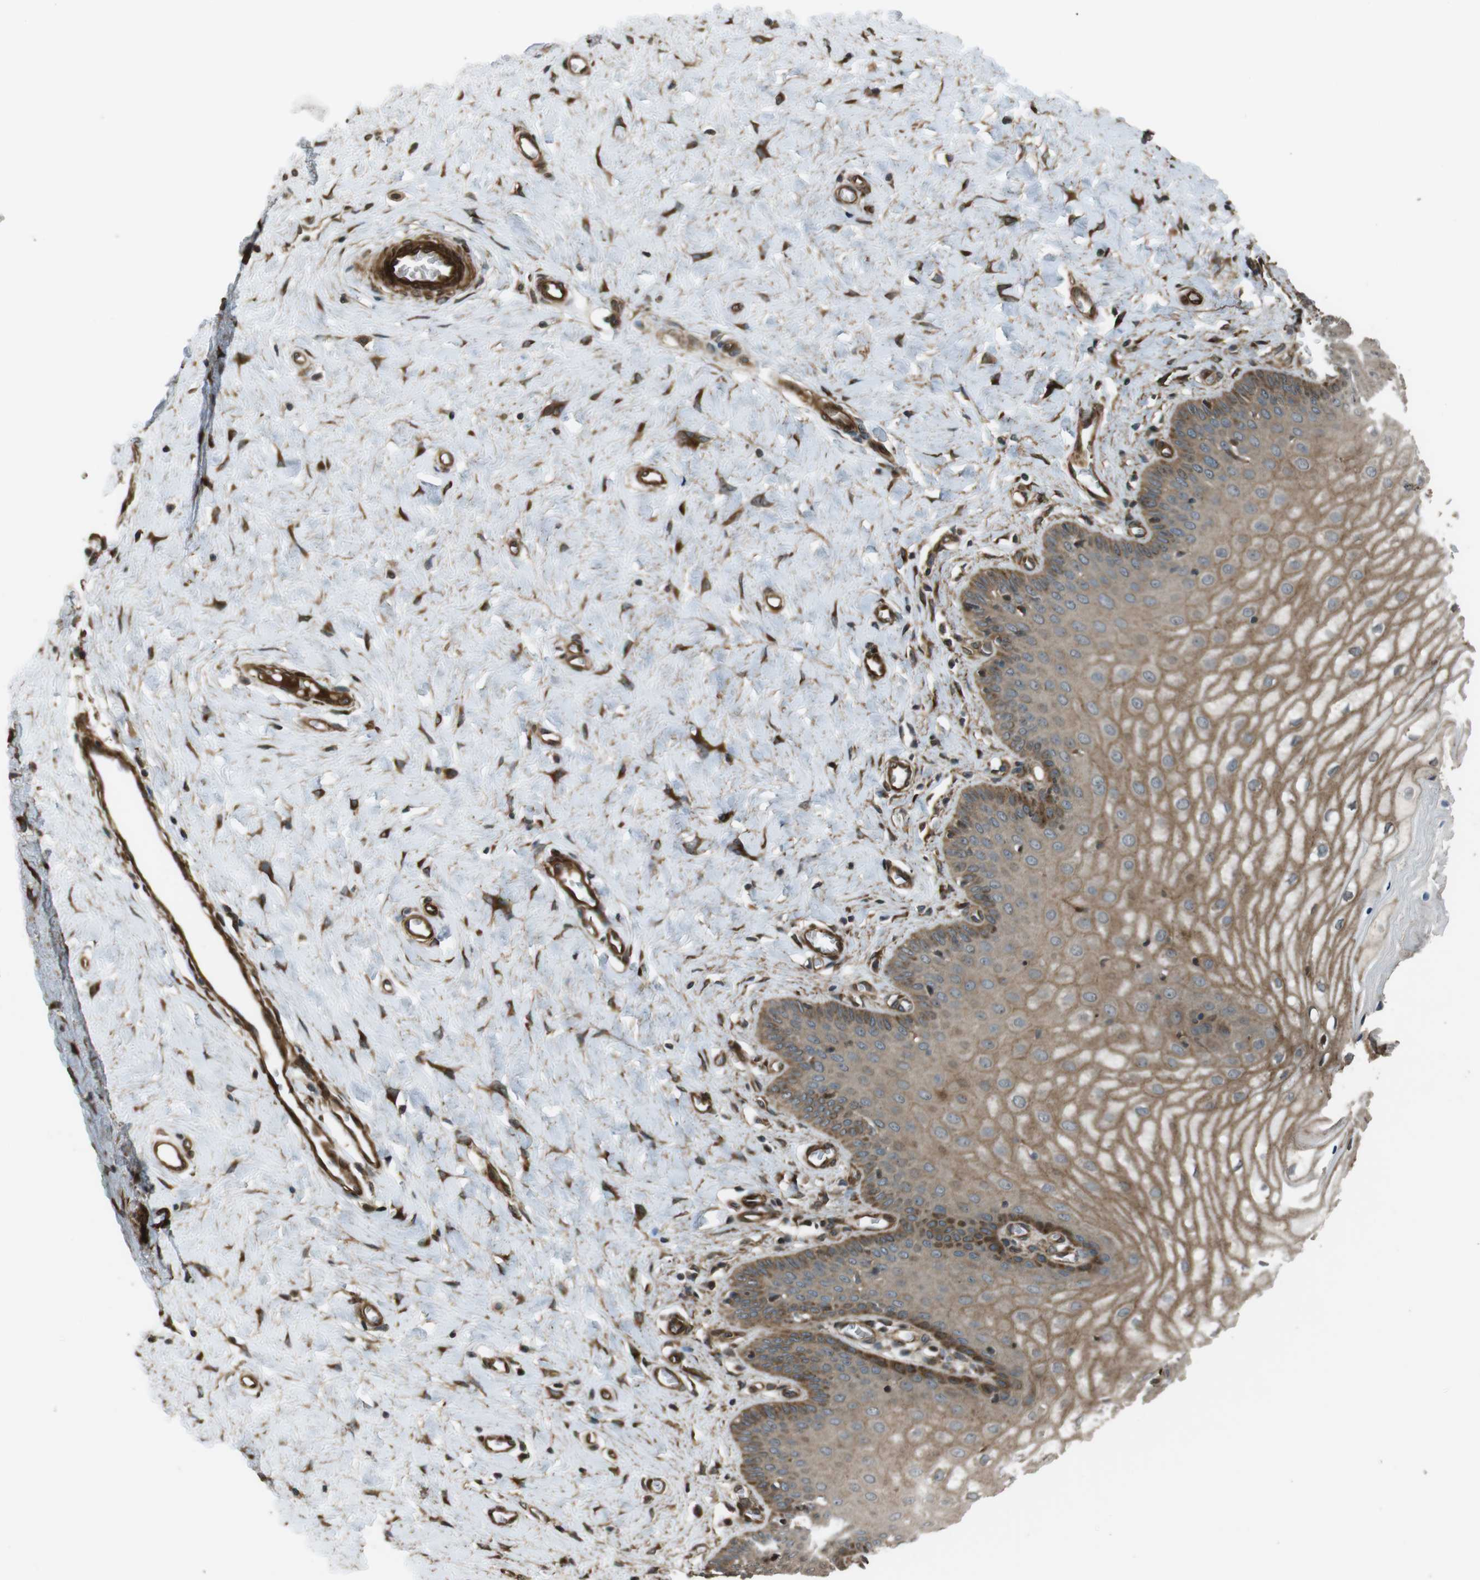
{"staining": {"intensity": "strong", "quantity": ">75%", "location": "cytoplasmic/membranous"}, "tissue": "cervix", "cell_type": "Glandular cells", "image_type": "normal", "snomed": [{"axis": "morphology", "description": "Normal tissue, NOS"}, {"axis": "topography", "description": "Cervix"}], "caption": "This micrograph demonstrates immunohistochemistry (IHC) staining of benign human cervix, with high strong cytoplasmic/membranous staining in about >75% of glandular cells.", "gene": "MSRB3", "patient": {"sex": "female", "age": 55}}